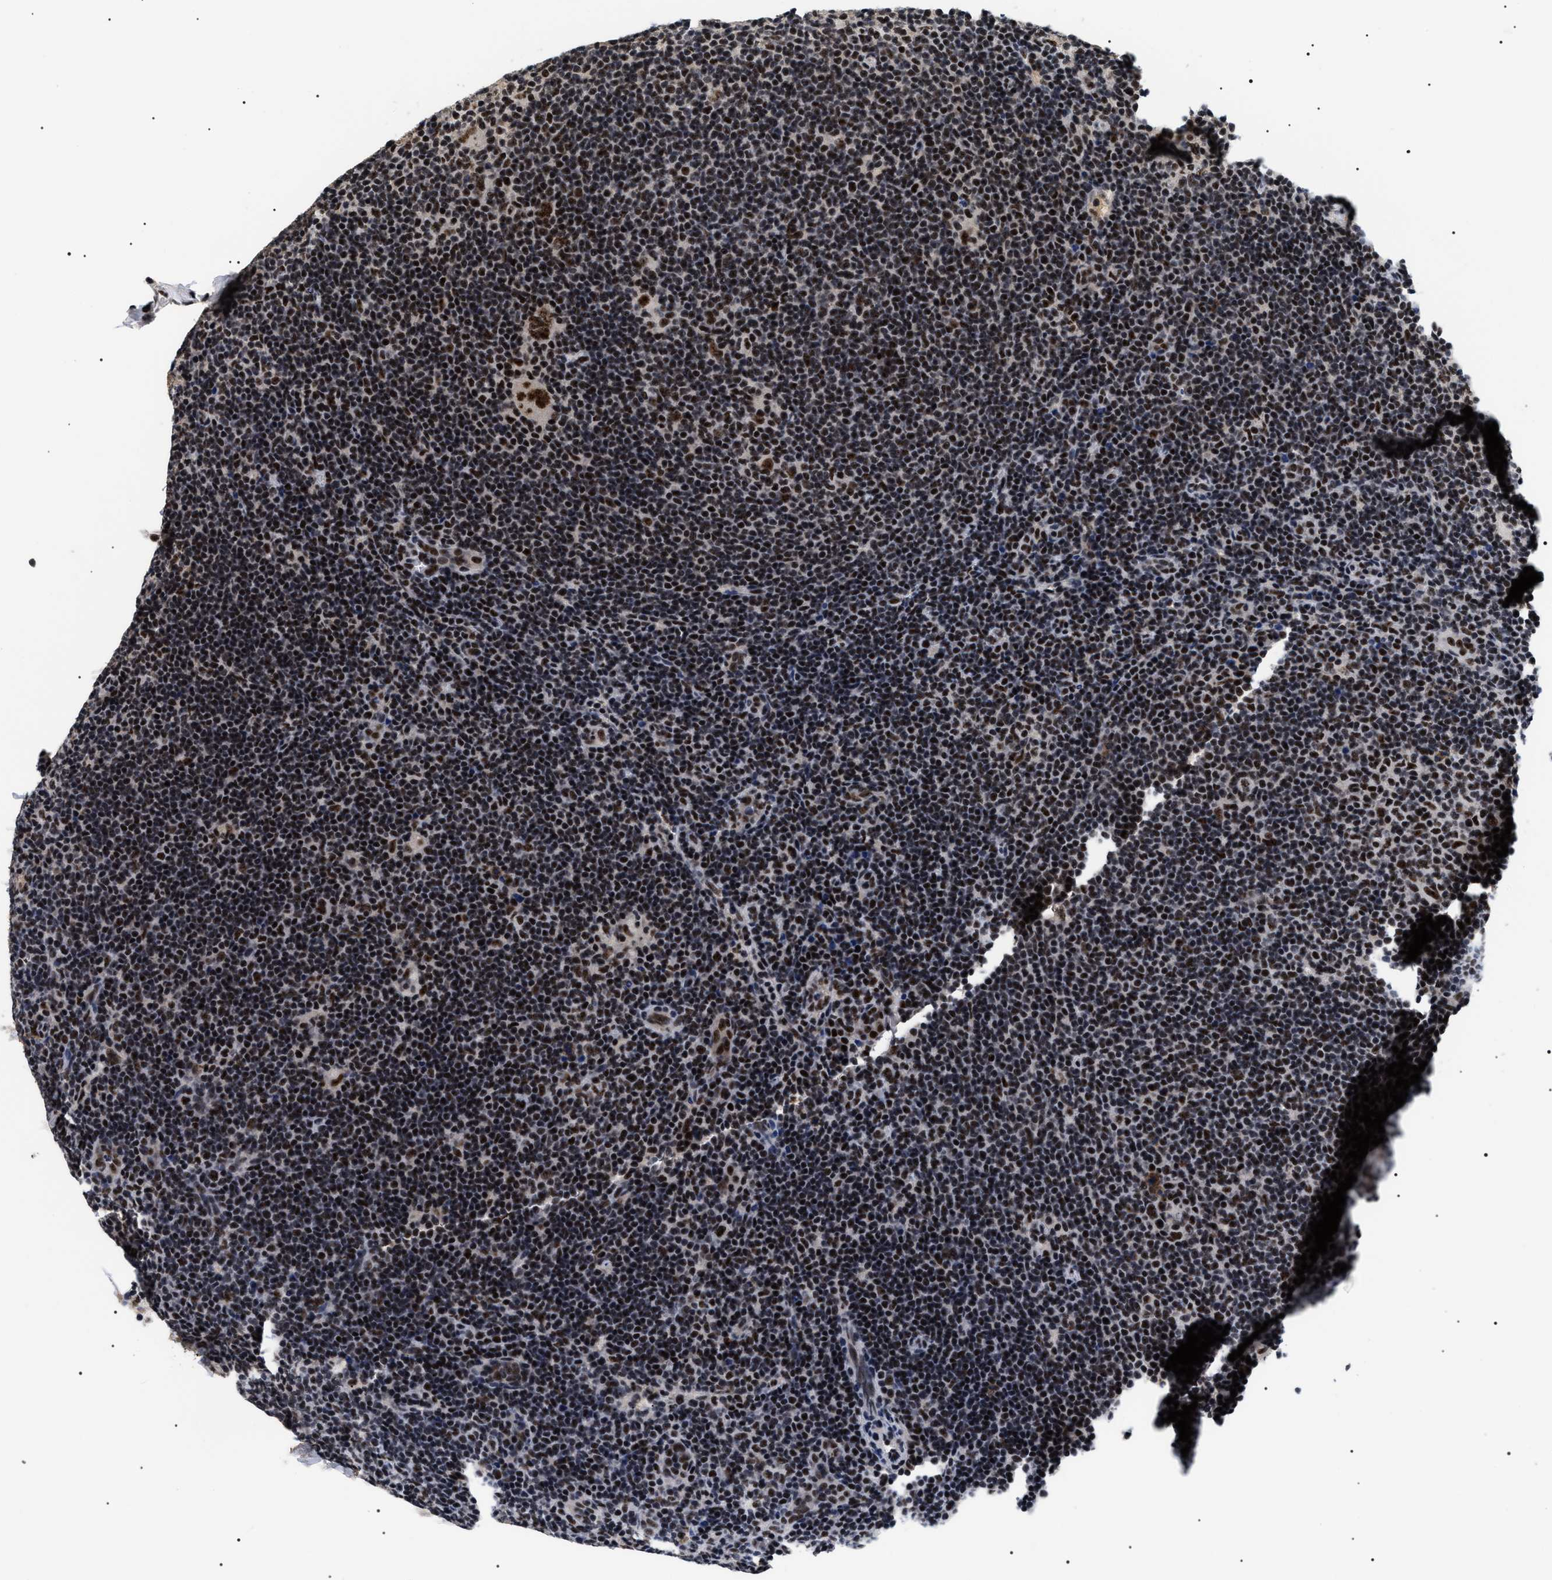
{"staining": {"intensity": "moderate", "quantity": ">75%", "location": "nuclear"}, "tissue": "lymphoma", "cell_type": "Tumor cells", "image_type": "cancer", "snomed": [{"axis": "morphology", "description": "Hodgkin's disease, NOS"}, {"axis": "topography", "description": "Lymph node"}], "caption": "Immunohistochemical staining of human Hodgkin's disease reveals medium levels of moderate nuclear expression in about >75% of tumor cells.", "gene": "CAAP1", "patient": {"sex": "female", "age": 57}}